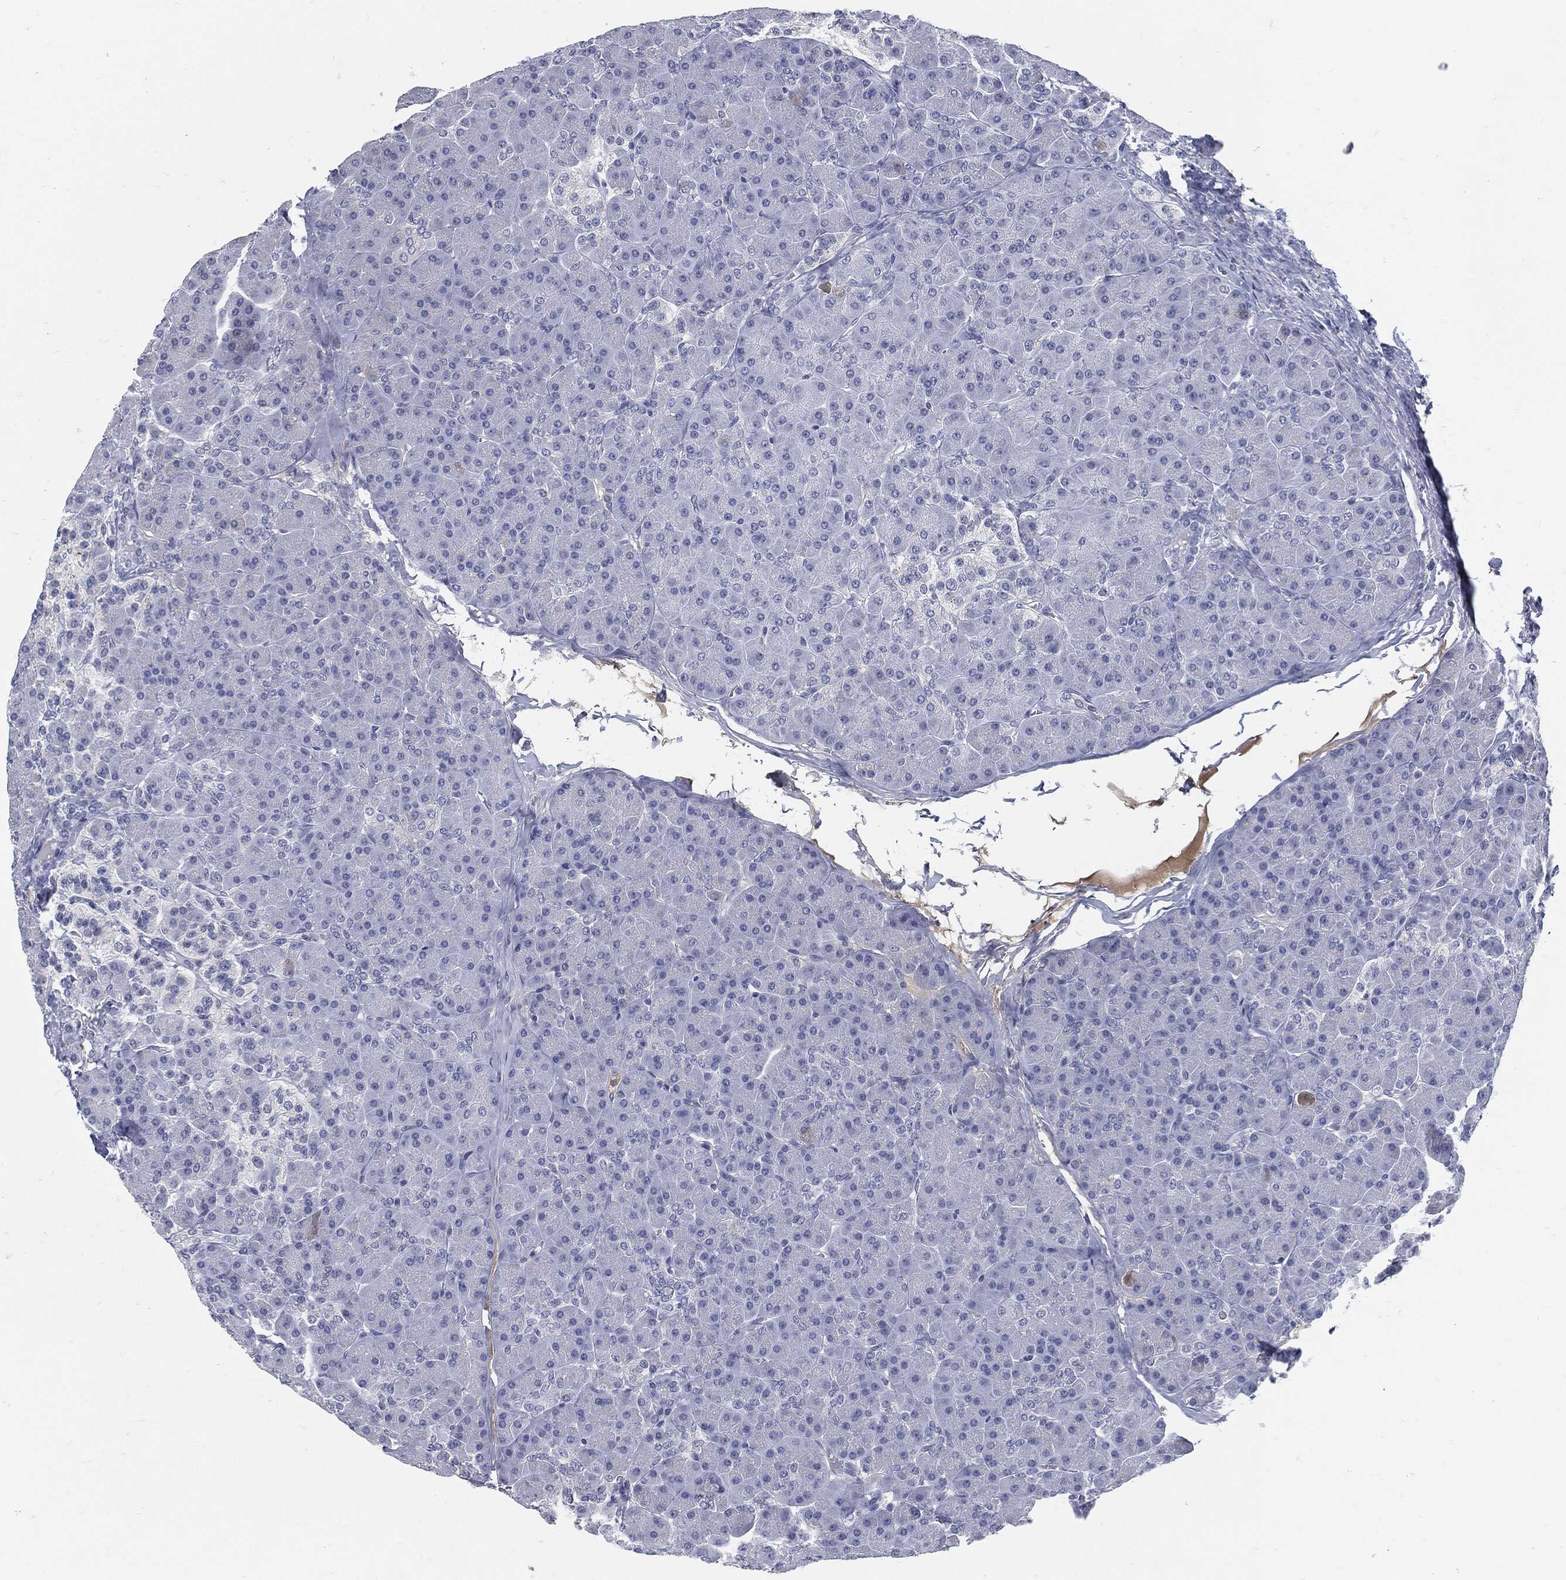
{"staining": {"intensity": "negative", "quantity": "none", "location": "none"}, "tissue": "pancreas", "cell_type": "Exocrine glandular cells", "image_type": "normal", "snomed": [{"axis": "morphology", "description": "Normal tissue, NOS"}, {"axis": "topography", "description": "Pancreas"}], "caption": "Image shows no significant protein positivity in exocrine glandular cells of normal pancreas.", "gene": "MST1", "patient": {"sex": "female", "age": 44}}